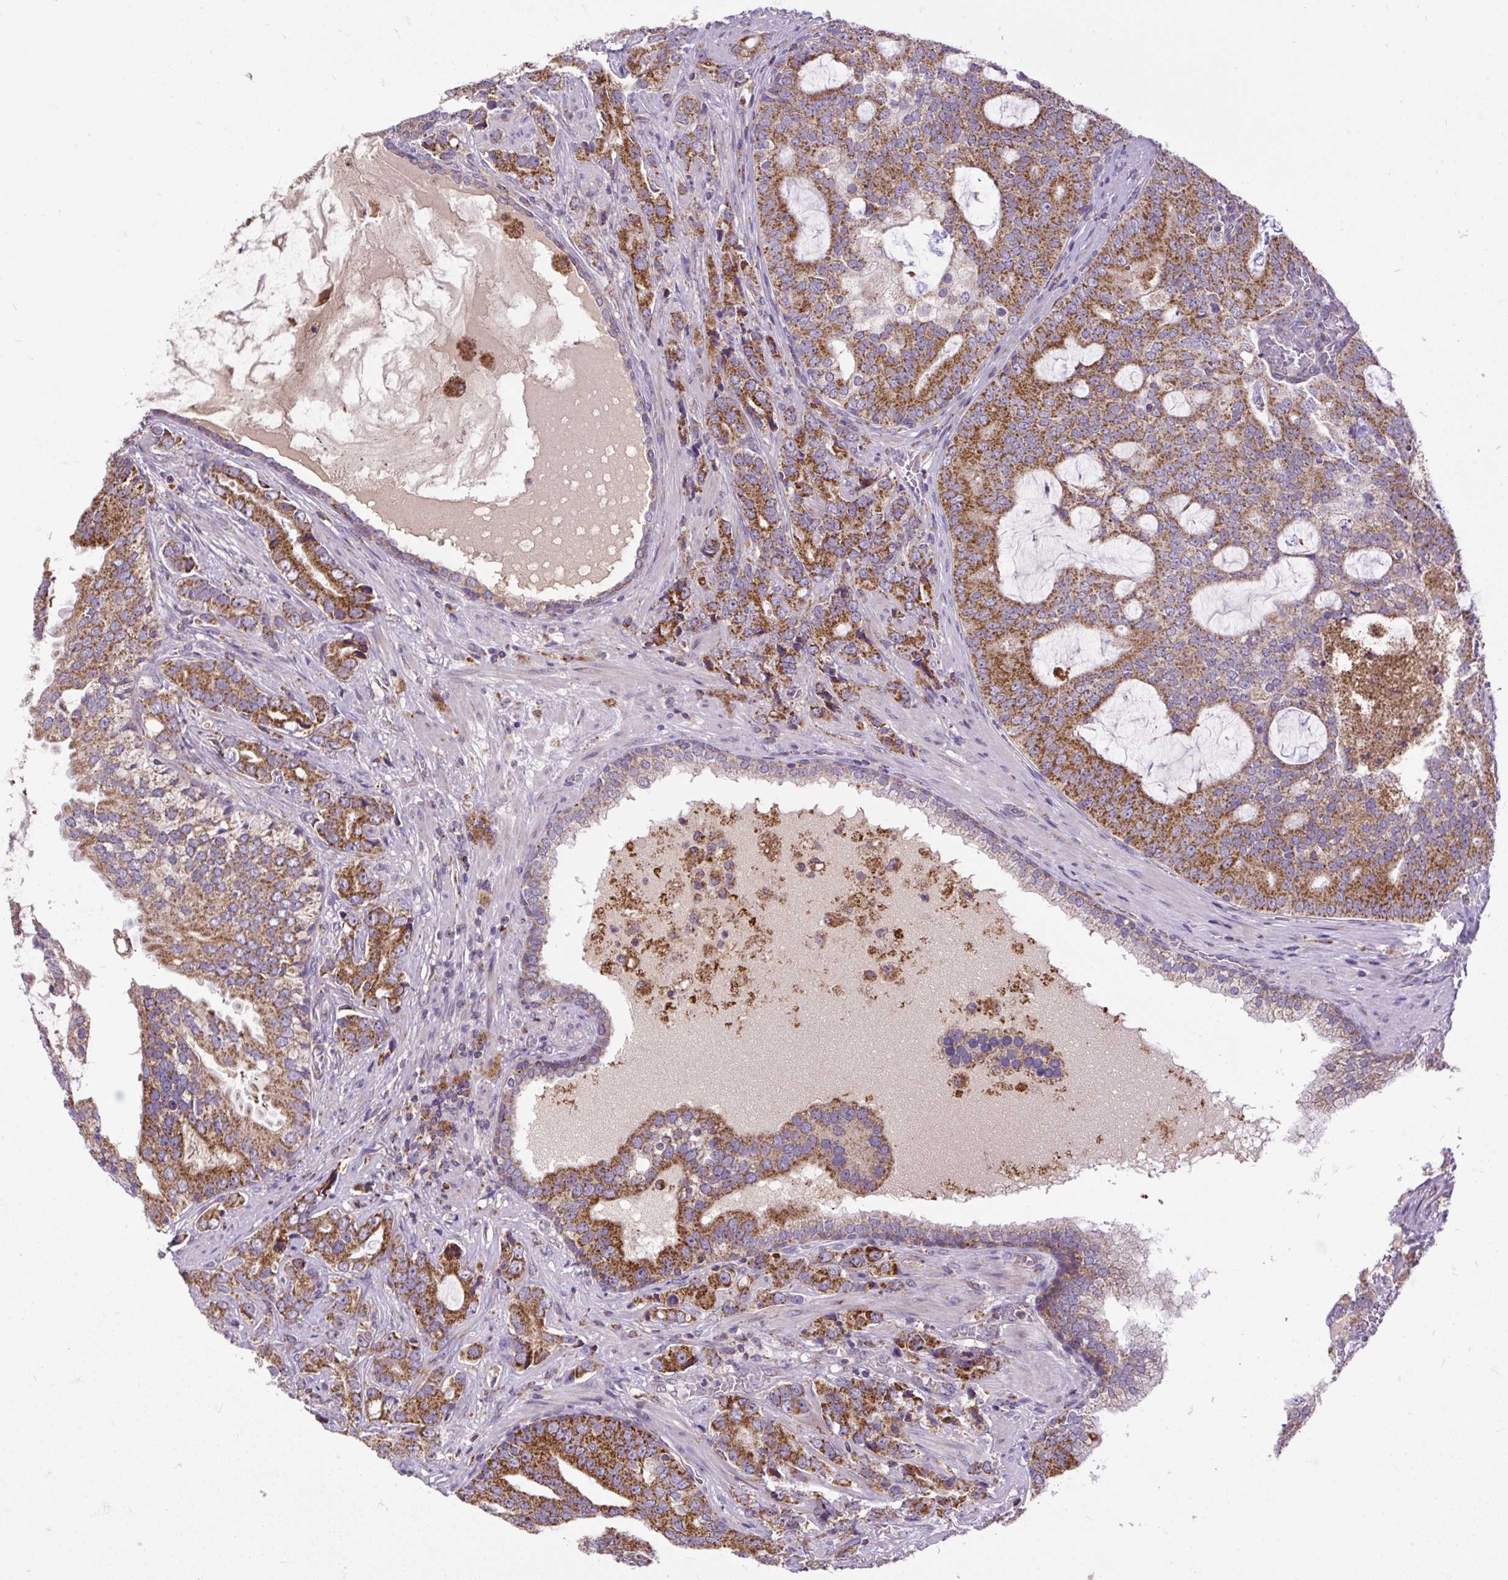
{"staining": {"intensity": "strong", "quantity": ">75%", "location": "cytoplasmic/membranous"}, "tissue": "prostate cancer", "cell_type": "Tumor cells", "image_type": "cancer", "snomed": [{"axis": "morphology", "description": "Adenocarcinoma, High grade"}, {"axis": "topography", "description": "Prostate"}], "caption": "This histopathology image shows immunohistochemistry staining of prostate cancer, with high strong cytoplasmic/membranous staining in about >75% of tumor cells.", "gene": "TOMM40", "patient": {"sex": "male", "age": 55}}